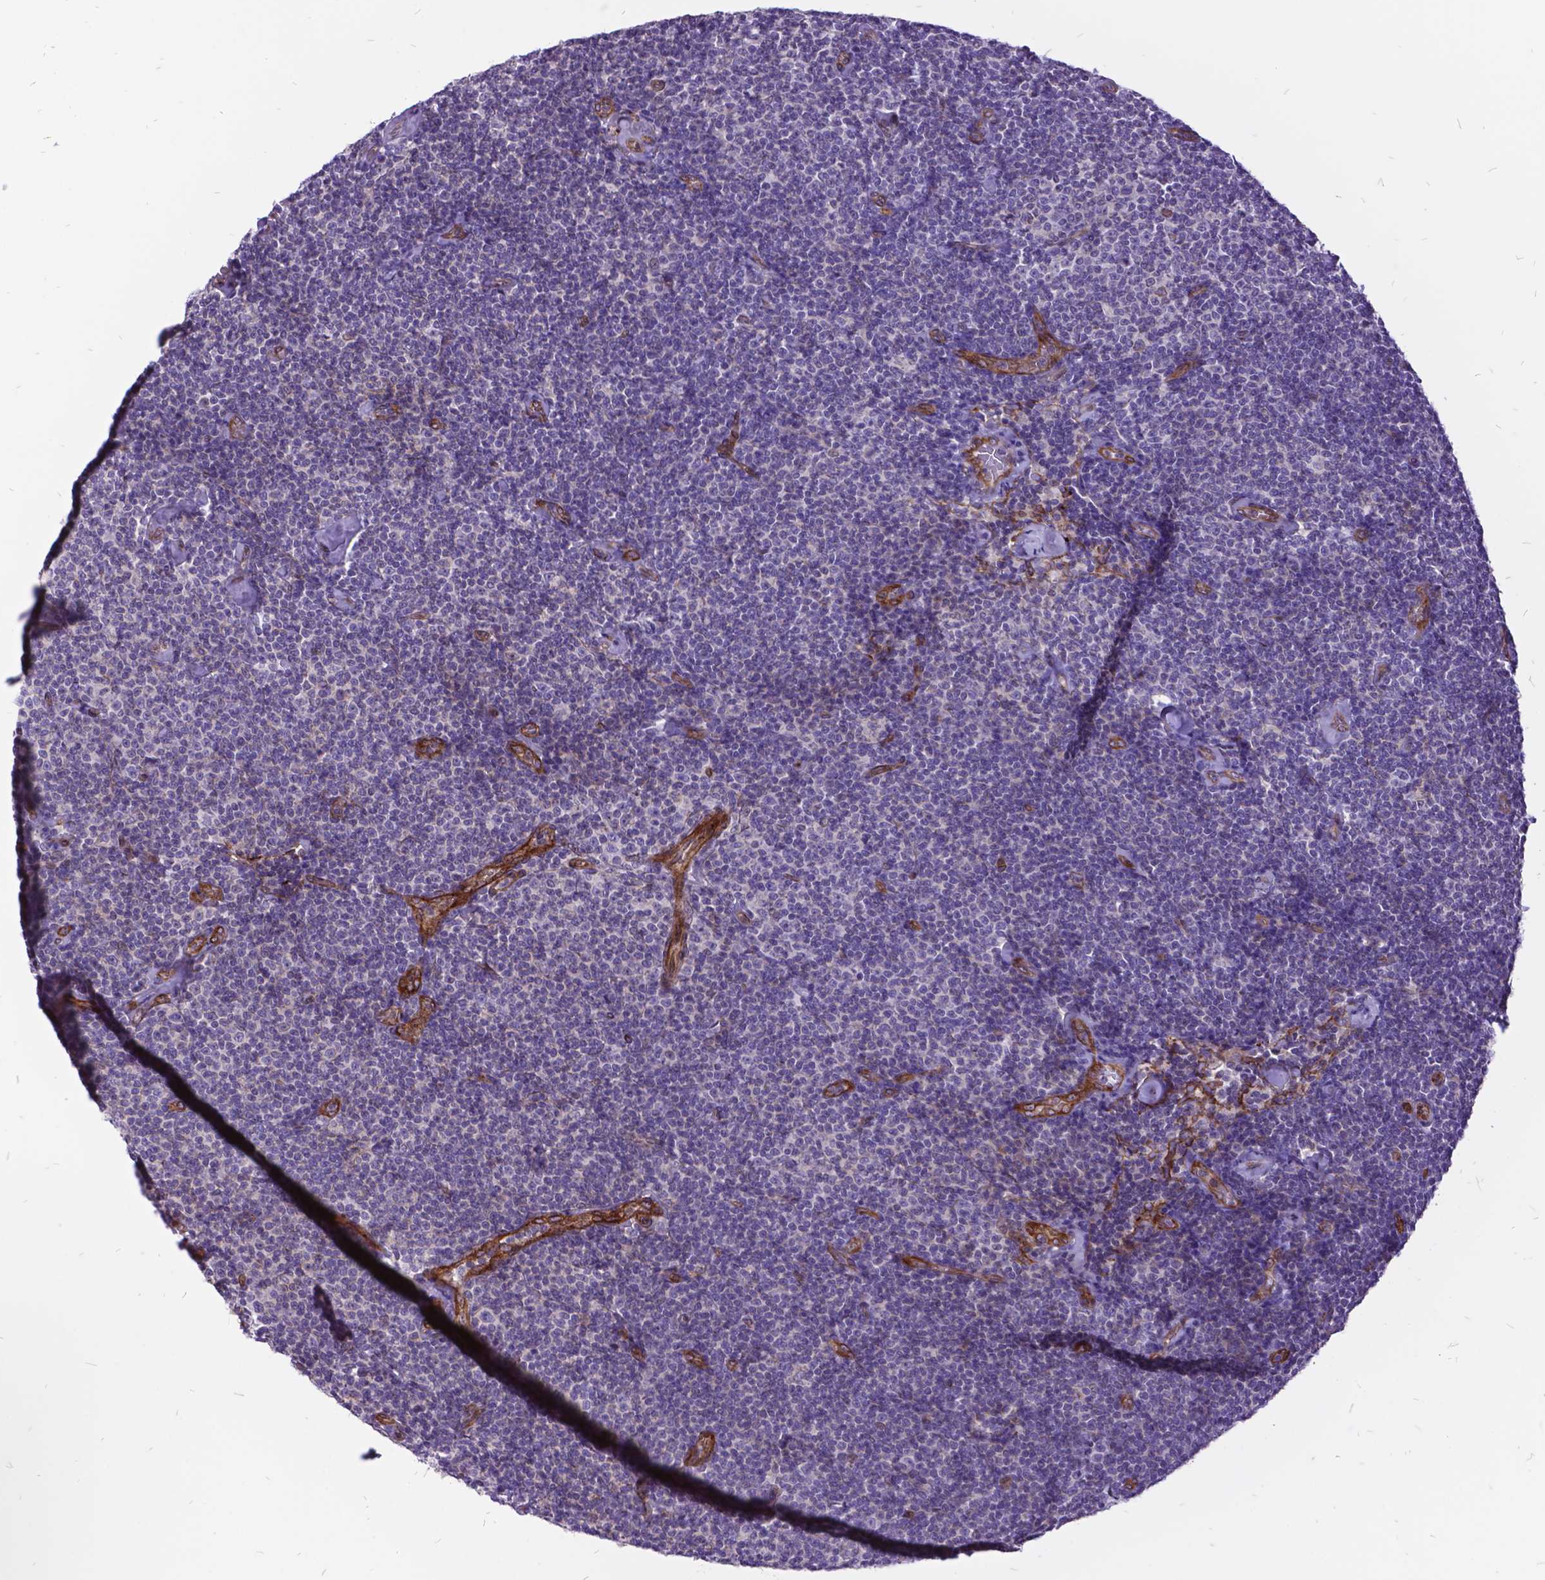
{"staining": {"intensity": "negative", "quantity": "none", "location": "none"}, "tissue": "lymphoma", "cell_type": "Tumor cells", "image_type": "cancer", "snomed": [{"axis": "morphology", "description": "Malignant lymphoma, non-Hodgkin's type, Low grade"}, {"axis": "topography", "description": "Lymph node"}], "caption": "Histopathology image shows no protein positivity in tumor cells of malignant lymphoma, non-Hodgkin's type (low-grade) tissue.", "gene": "GRB7", "patient": {"sex": "male", "age": 81}}